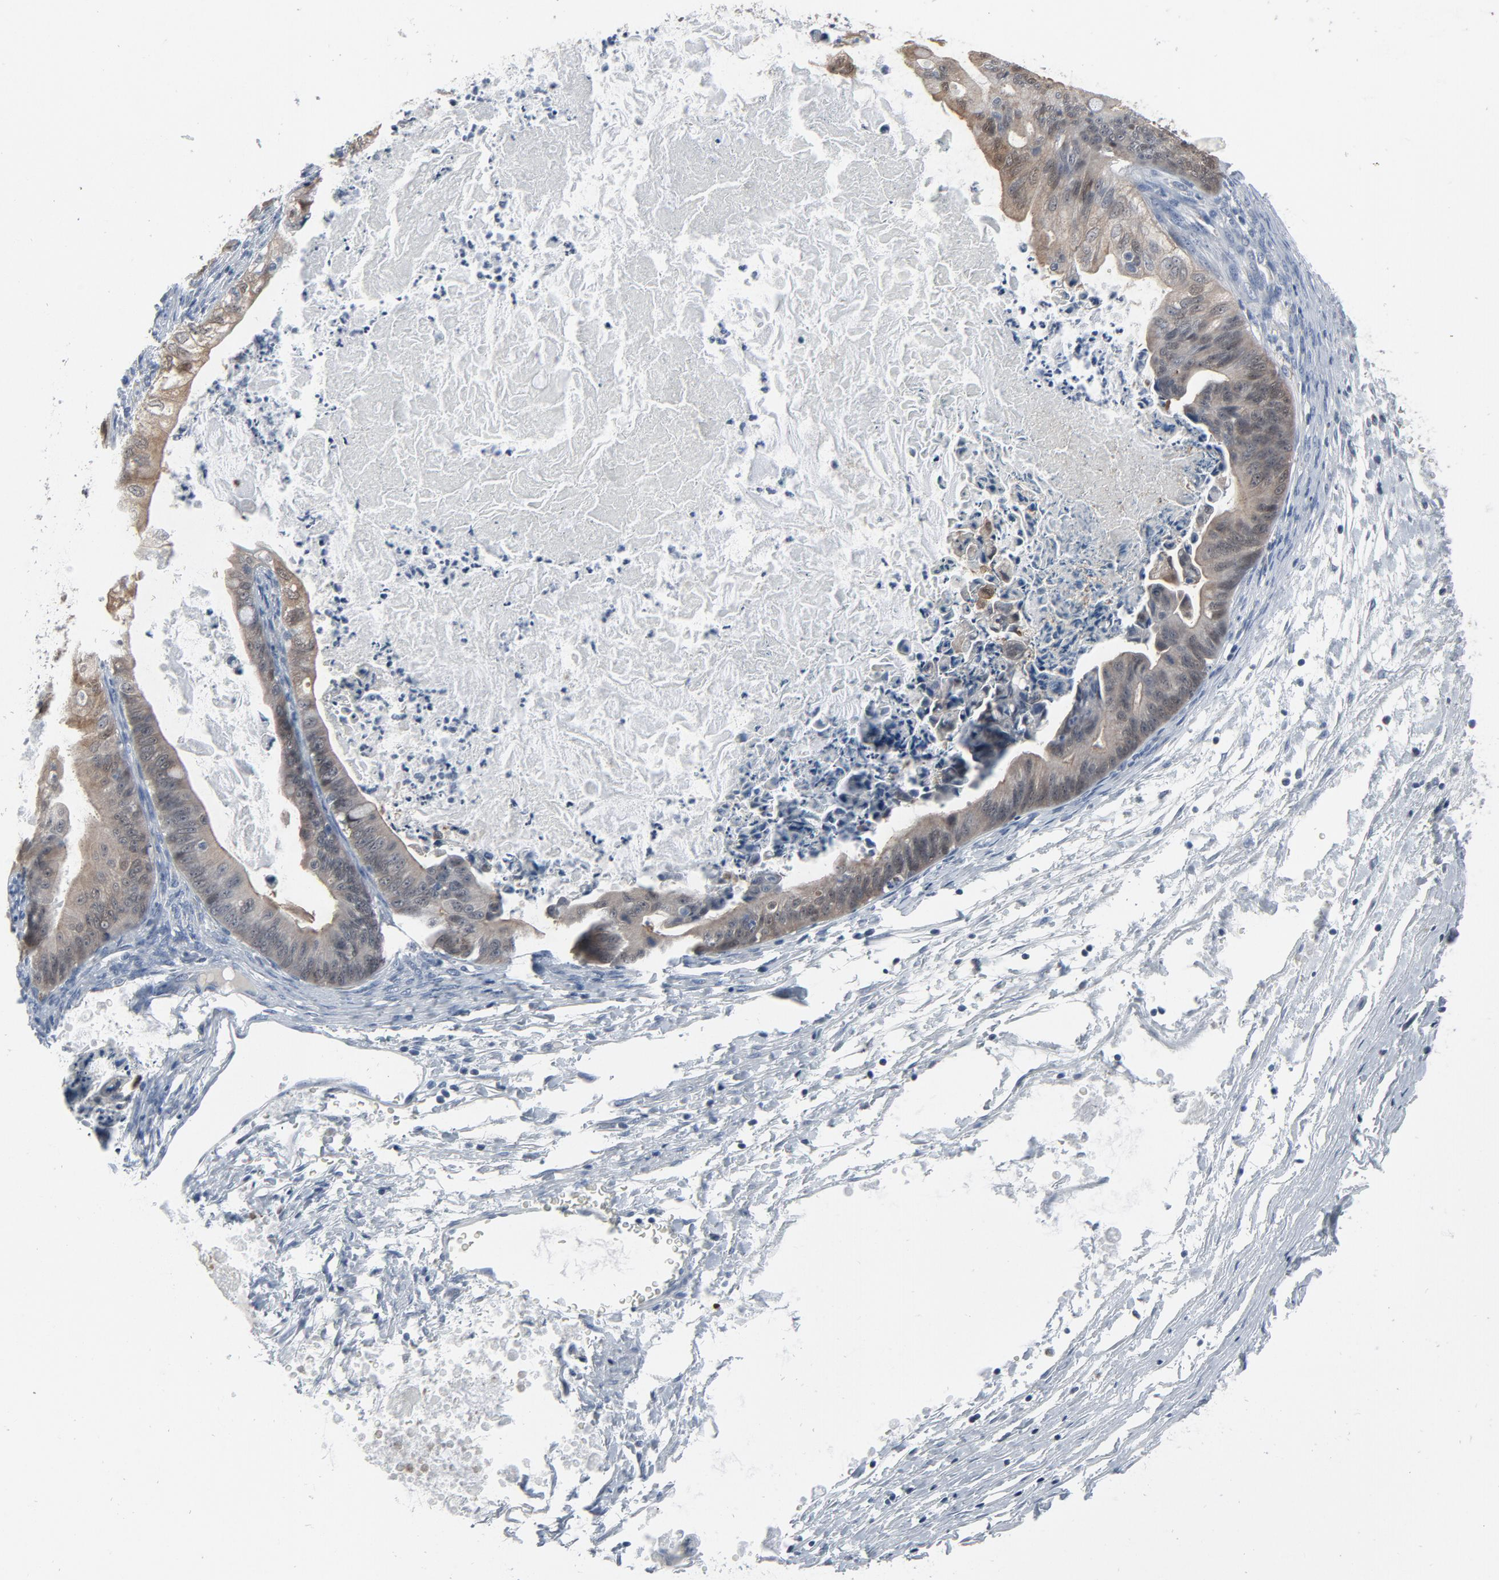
{"staining": {"intensity": "weak", "quantity": "25%-75%", "location": "cytoplasmic/membranous"}, "tissue": "ovarian cancer", "cell_type": "Tumor cells", "image_type": "cancer", "snomed": [{"axis": "morphology", "description": "Cystadenocarcinoma, mucinous, NOS"}, {"axis": "topography", "description": "Ovary"}], "caption": "Ovarian cancer stained for a protein (brown) displays weak cytoplasmic/membranous positive staining in about 25%-75% of tumor cells.", "gene": "GPX2", "patient": {"sex": "female", "age": 37}}